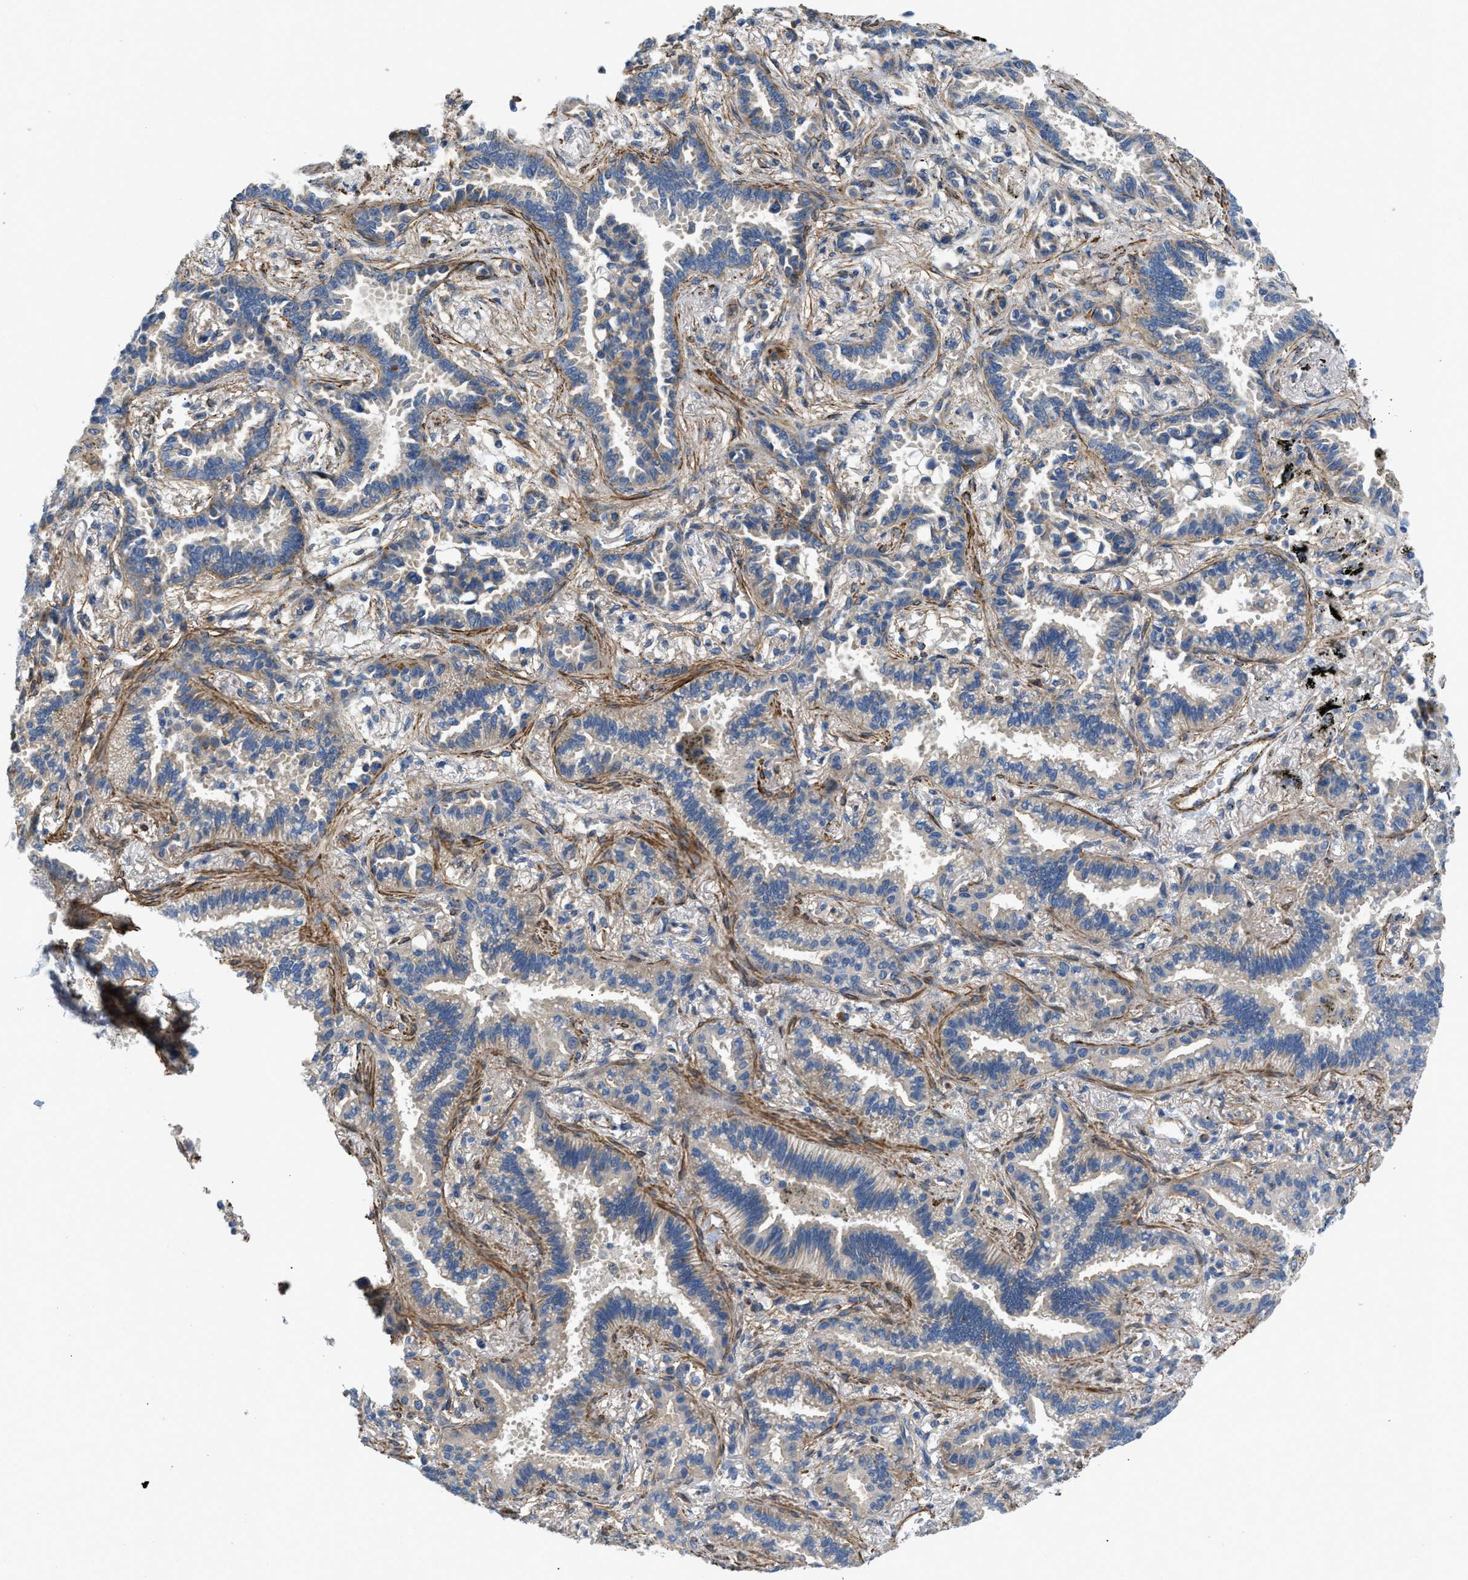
{"staining": {"intensity": "moderate", "quantity": "25%-75%", "location": "cytoplasmic/membranous"}, "tissue": "lung cancer", "cell_type": "Tumor cells", "image_type": "cancer", "snomed": [{"axis": "morphology", "description": "Normal tissue, NOS"}, {"axis": "morphology", "description": "Adenocarcinoma, NOS"}, {"axis": "topography", "description": "Lung"}], "caption": "There is medium levels of moderate cytoplasmic/membranous staining in tumor cells of lung cancer (adenocarcinoma), as demonstrated by immunohistochemical staining (brown color).", "gene": "BMPR1A", "patient": {"sex": "male", "age": 59}}